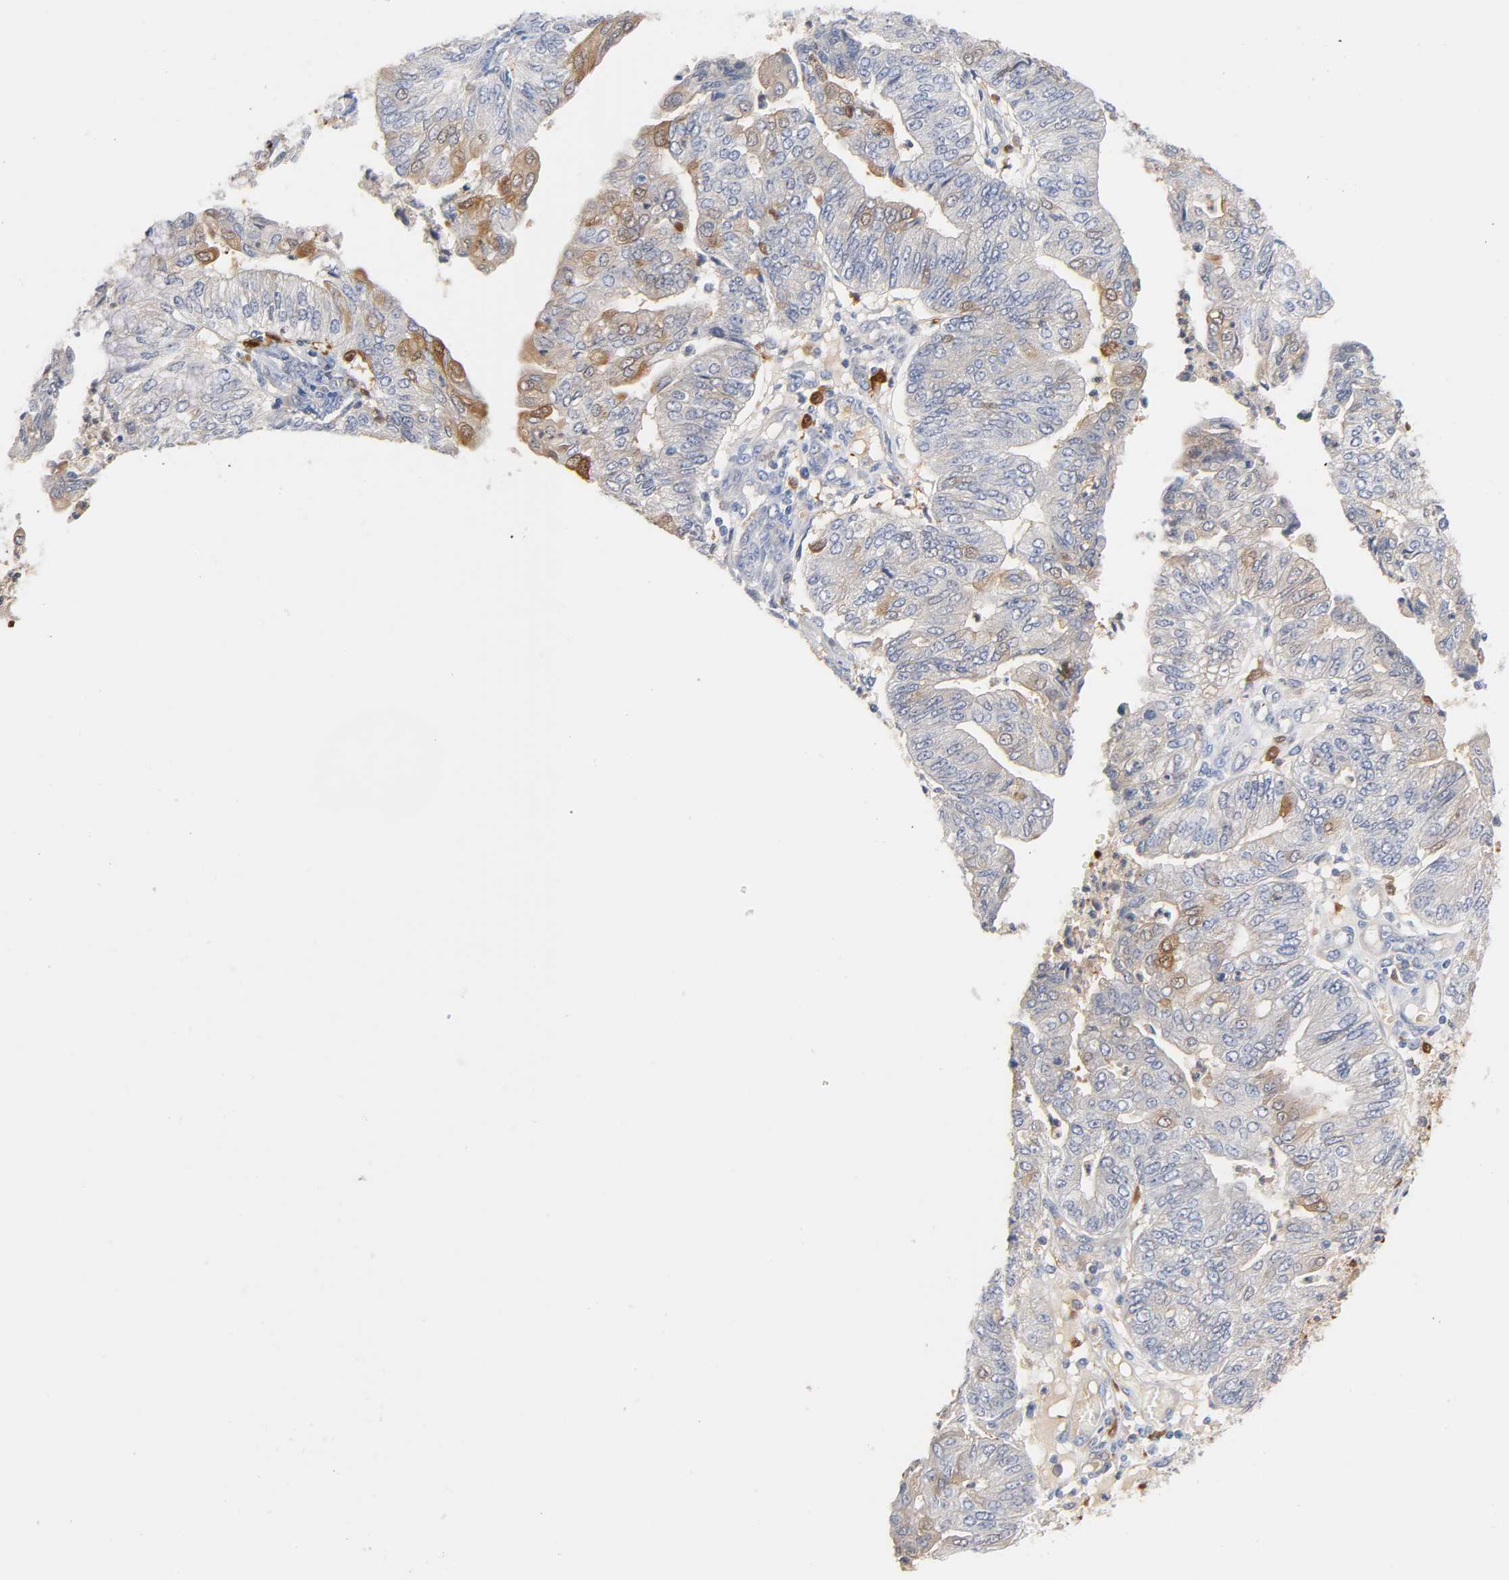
{"staining": {"intensity": "moderate", "quantity": "<25%", "location": "cytoplasmic/membranous"}, "tissue": "endometrial cancer", "cell_type": "Tumor cells", "image_type": "cancer", "snomed": [{"axis": "morphology", "description": "Adenocarcinoma, NOS"}, {"axis": "topography", "description": "Endometrium"}], "caption": "High-magnification brightfield microscopy of endometrial cancer (adenocarcinoma) stained with DAB (brown) and counterstained with hematoxylin (blue). tumor cells exhibit moderate cytoplasmic/membranous expression is identified in approximately<25% of cells. The staining is performed using DAB (3,3'-diaminobenzidine) brown chromogen to label protein expression. The nuclei are counter-stained blue using hematoxylin.", "gene": "IL18", "patient": {"sex": "female", "age": 59}}